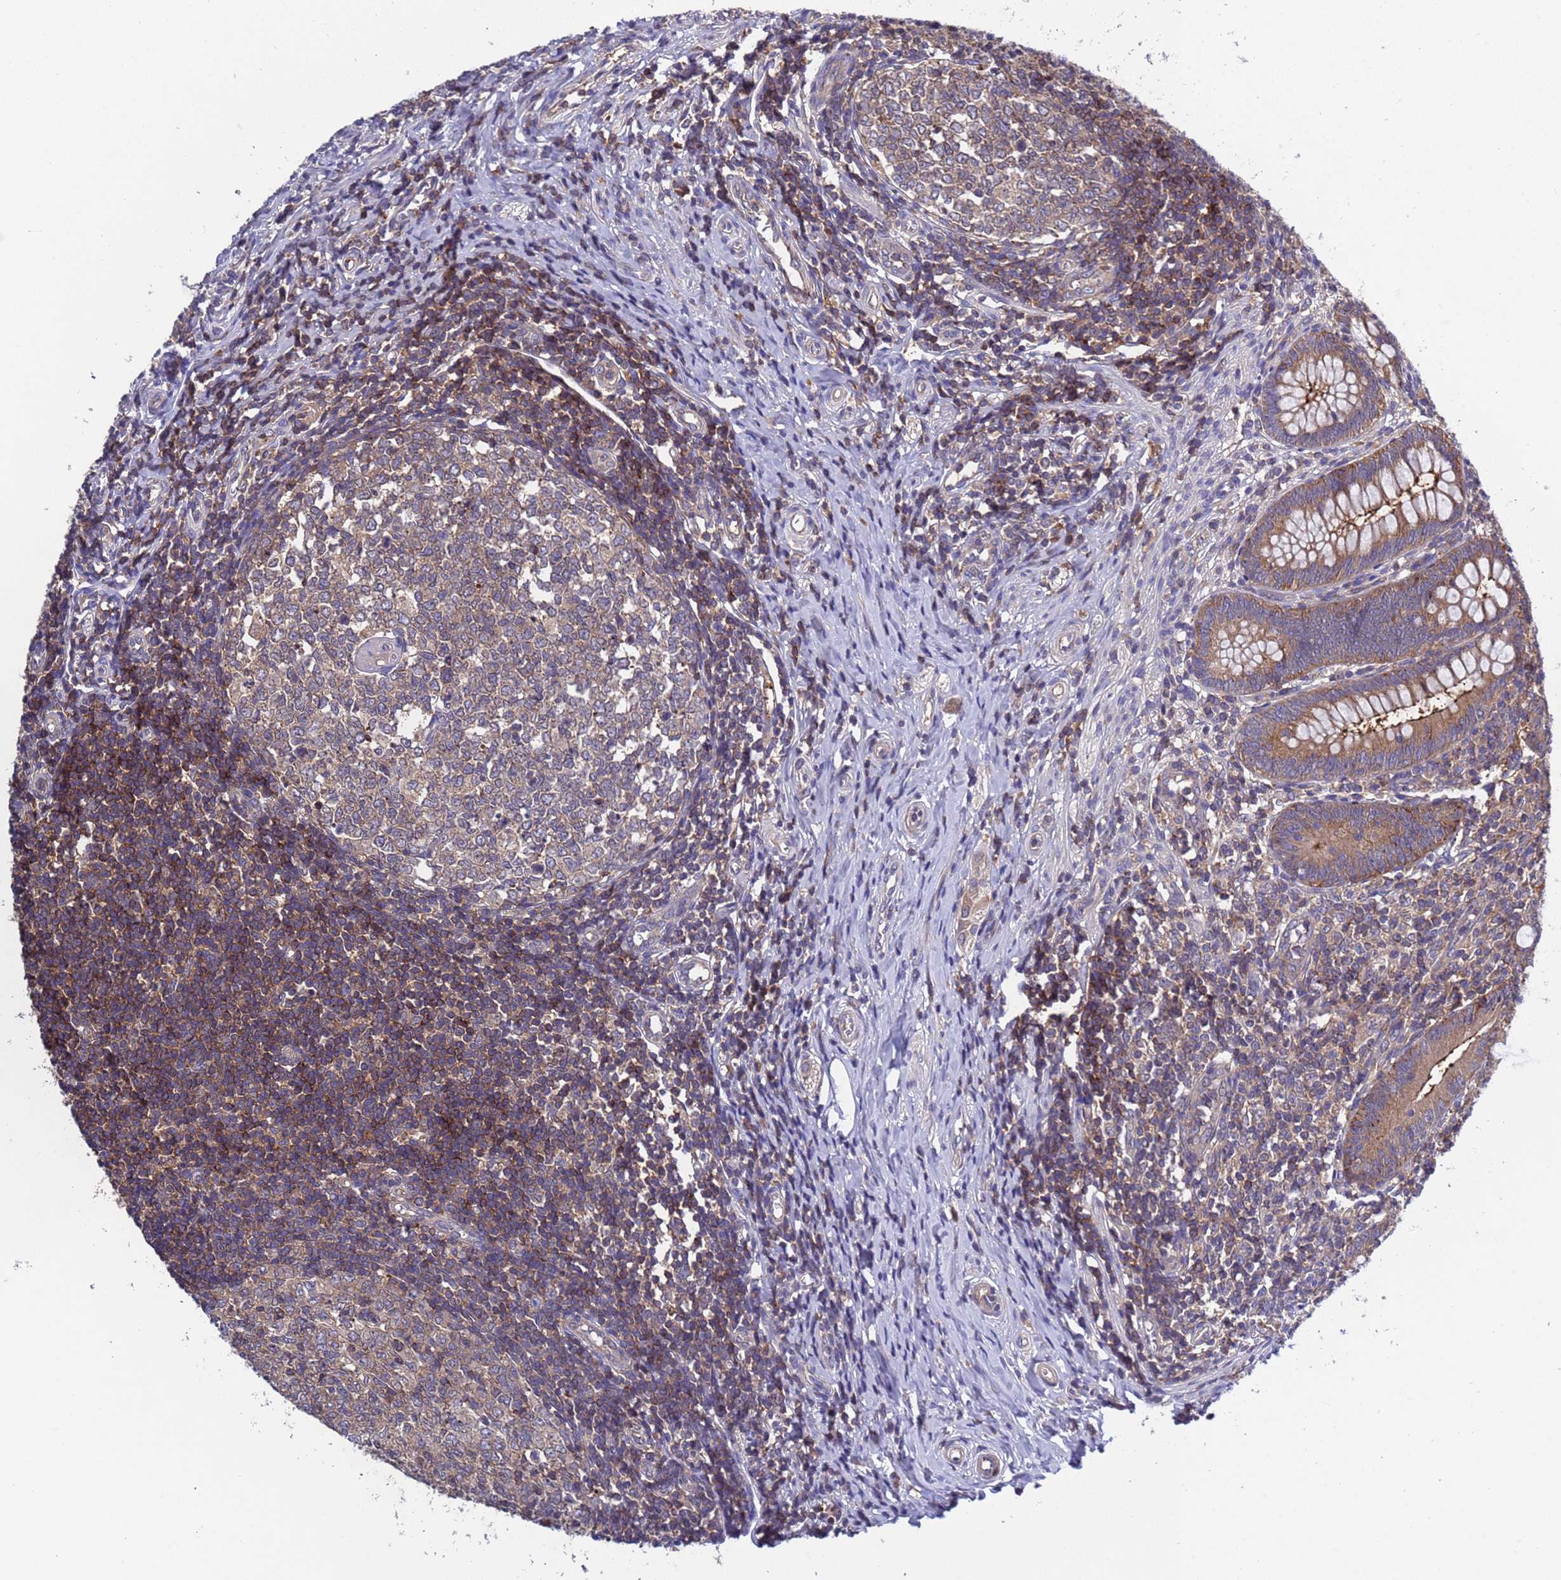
{"staining": {"intensity": "moderate", "quantity": ">75%", "location": "cytoplasmic/membranous"}, "tissue": "appendix", "cell_type": "Glandular cells", "image_type": "normal", "snomed": [{"axis": "morphology", "description": "Normal tissue, NOS"}, {"axis": "topography", "description": "Appendix"}], "caption": "About >75% of glandular cells in unremarkable appendix show moderate cytoplasmic/membranous protein staining as visualized by brown immunohistochemical staining.", "gene": "PARP16", "patient": {"sex": "male", "age": 14}}